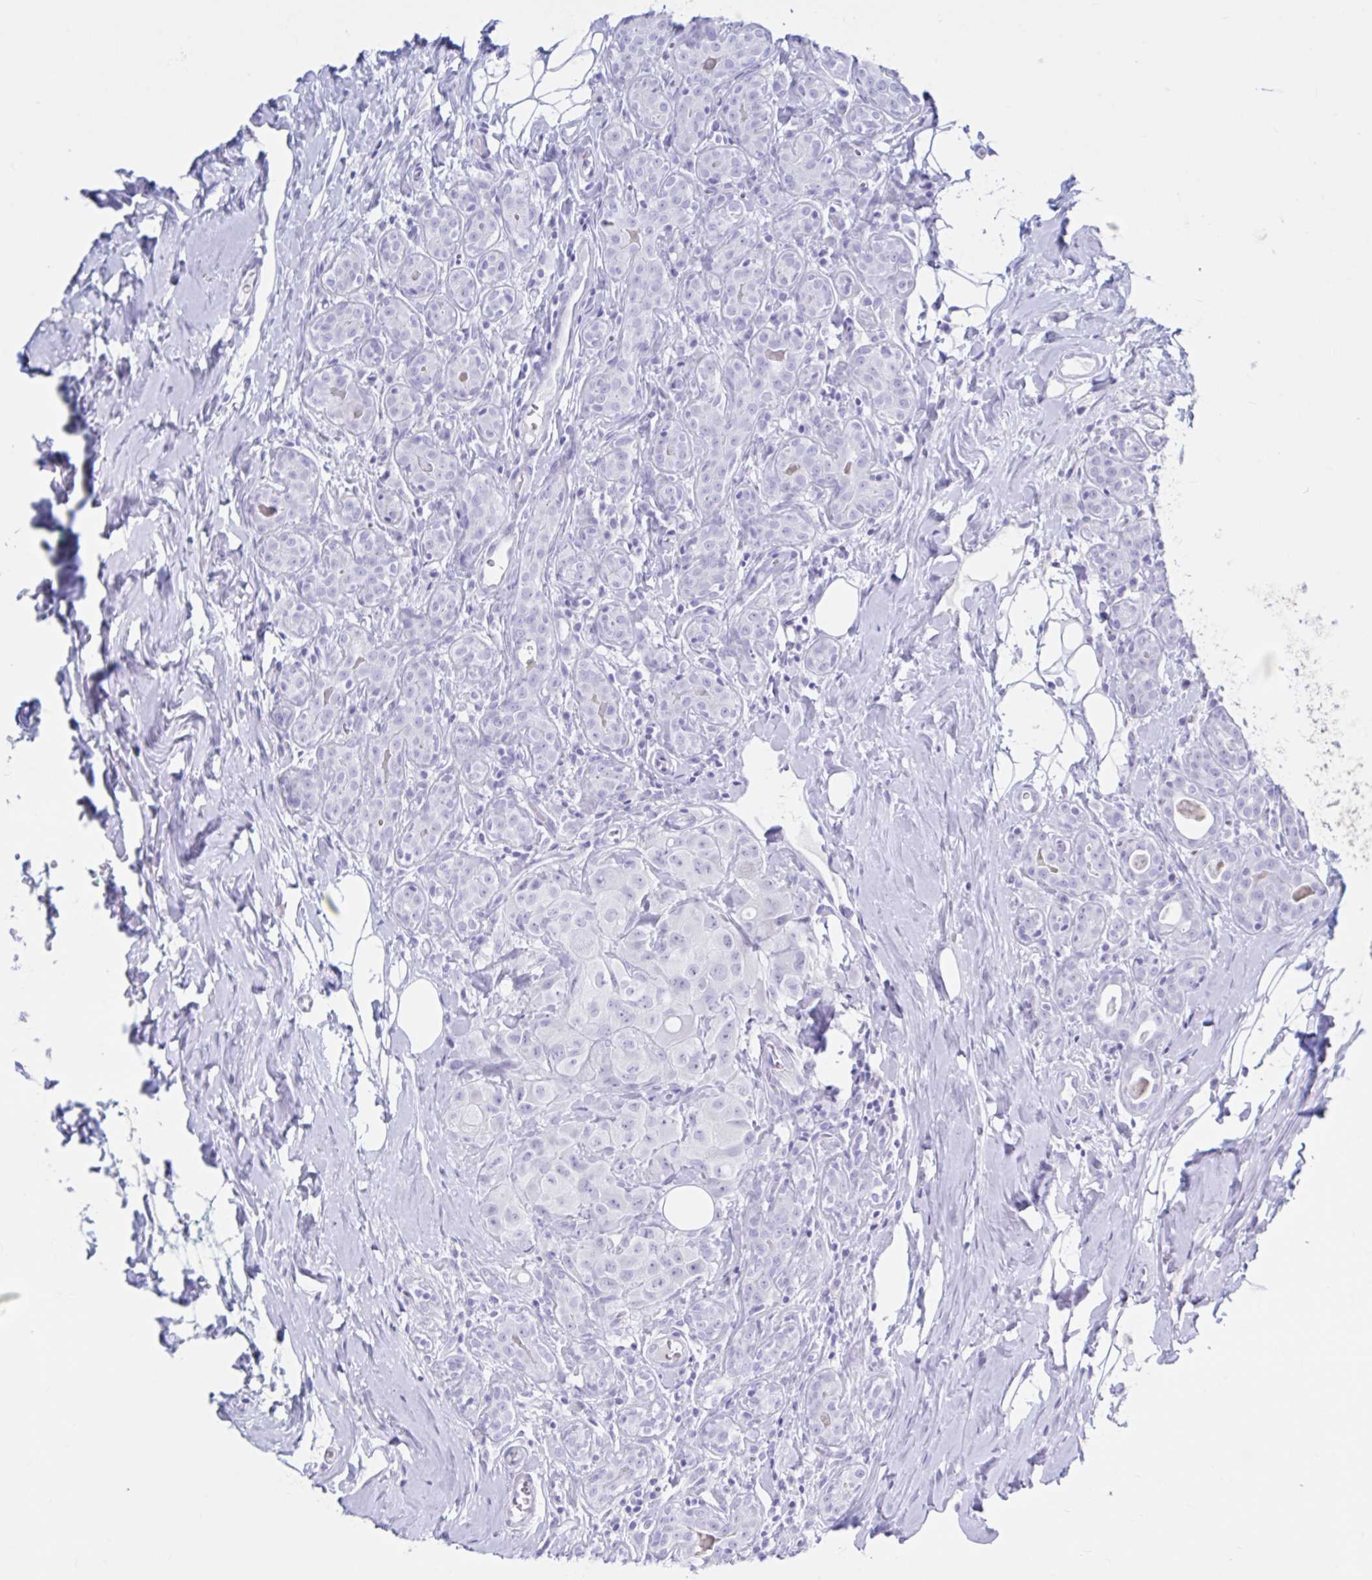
{"staining": {"intensity": "negative", "quantity": "none", "location": "none"}, "tissue": "breast cancer", "cell_type": "Tumor cells", "image_type": "cancer", "snomed": [{"axis": "morphology", "description": "Duct carcinoma"}, {"axis": "topography", "description": "Breast"}], "caption": "Immunohistochemistry (IHC) of breast cancer (infiltrating ductal carcinoma) displays no positivity in tumor cells.", "gene": "DPEP3", "patient": {"sex": "female", "age": 43}}